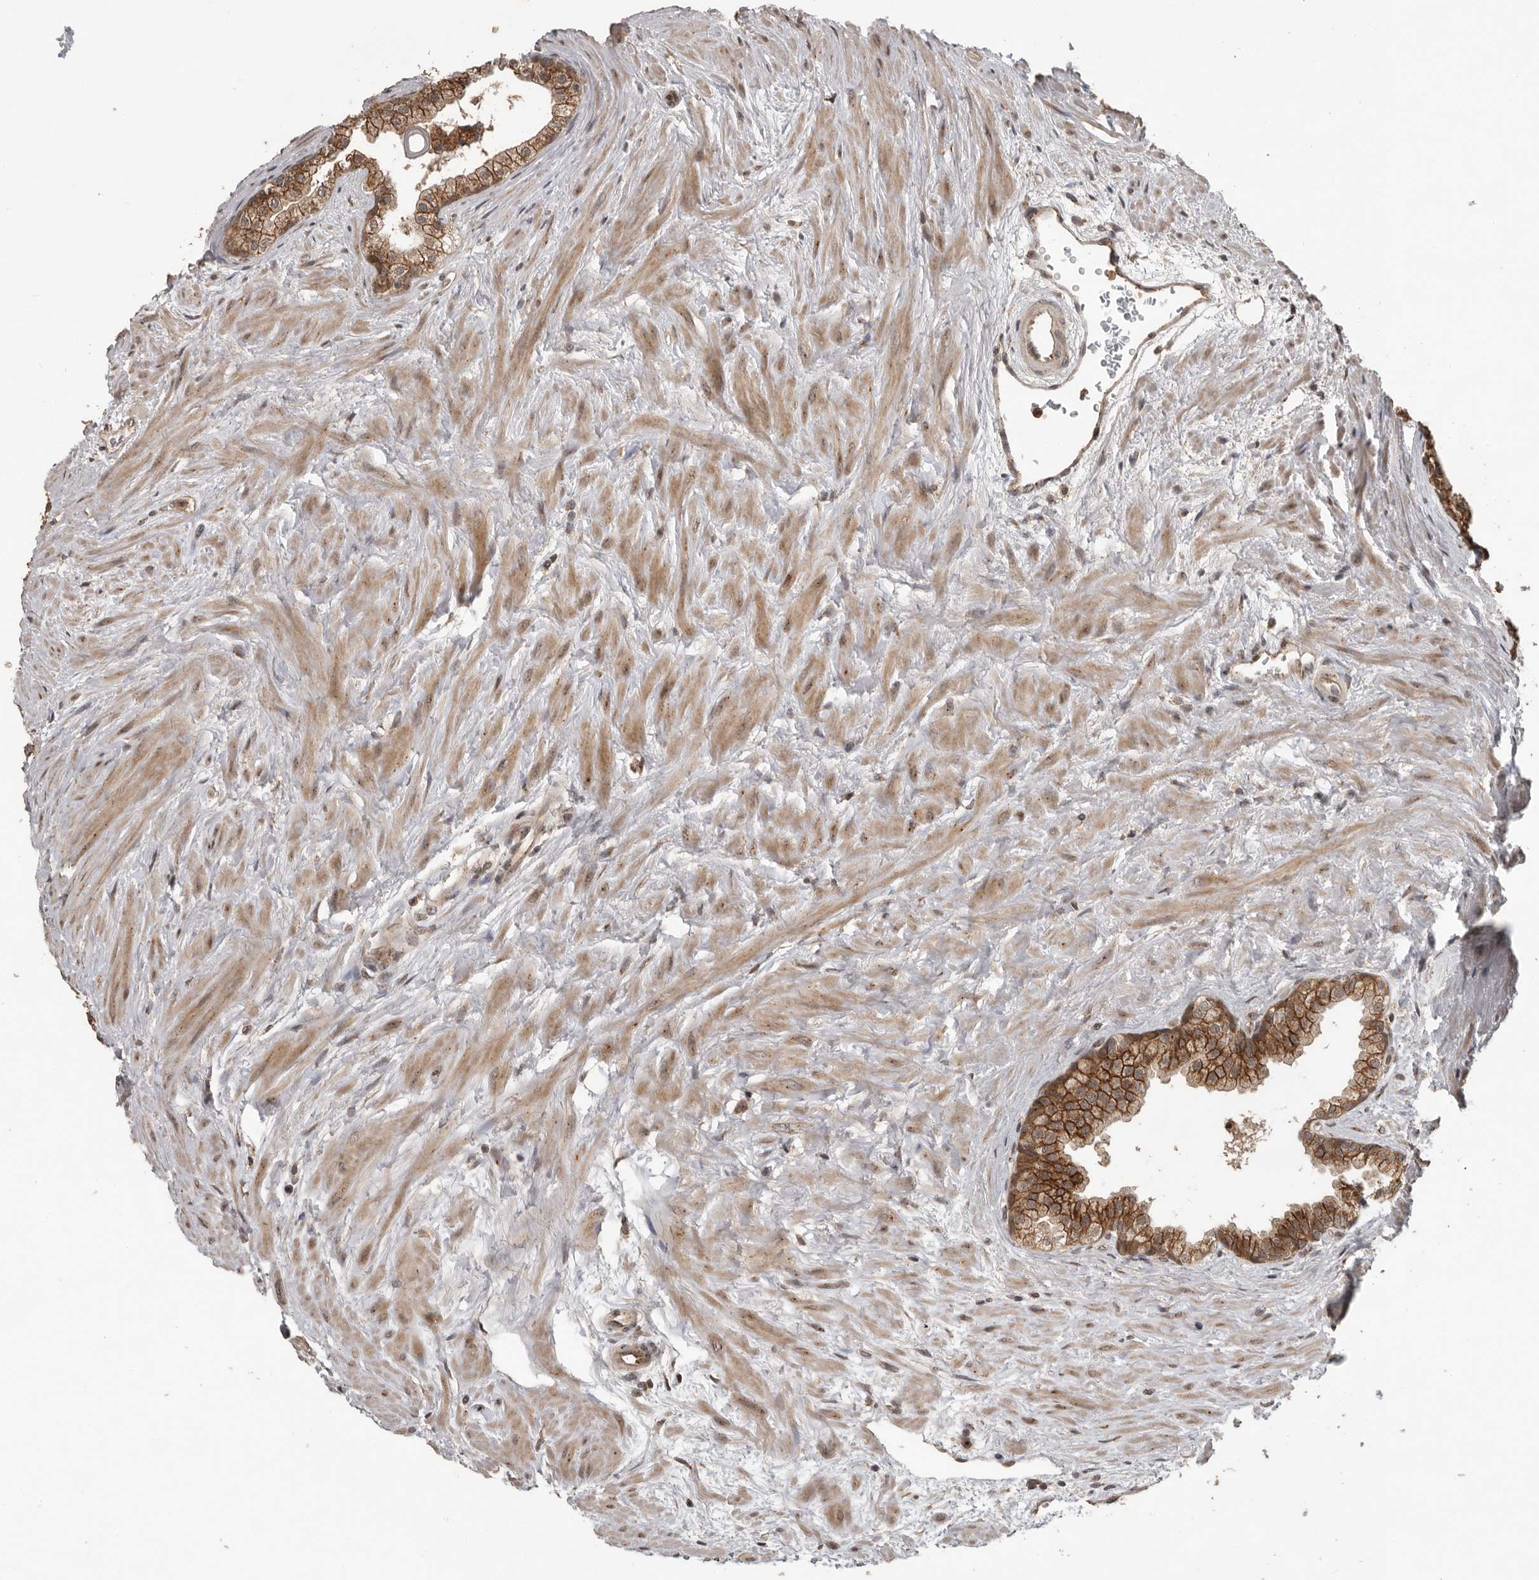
{"staining": {"intensity": "moderate", "quantity": ">75%", "location": "cytoplasmic/membranous"}, "tissue": "prostate", "cell_type": "Glandular cells", "image_type": "normal", "snomed": [{"axis": "morphology", "description": "Normal tissue, NOS"}, {"axis": "topography", "description": "Prostate"}], "caption": "An immunohistochemistry (IHC) photomicrograph of benign tissue is shown. Protein staining in brown labels moderate cytoplasmic/membranous positivity in prostate within glandular cells. Using DAB (brown) and hematoxylin (blue) stains, captured at high magnification using brightfield microscopy.", "gene": "CEP350", "patient": {"sex": "male", "age": 48}}